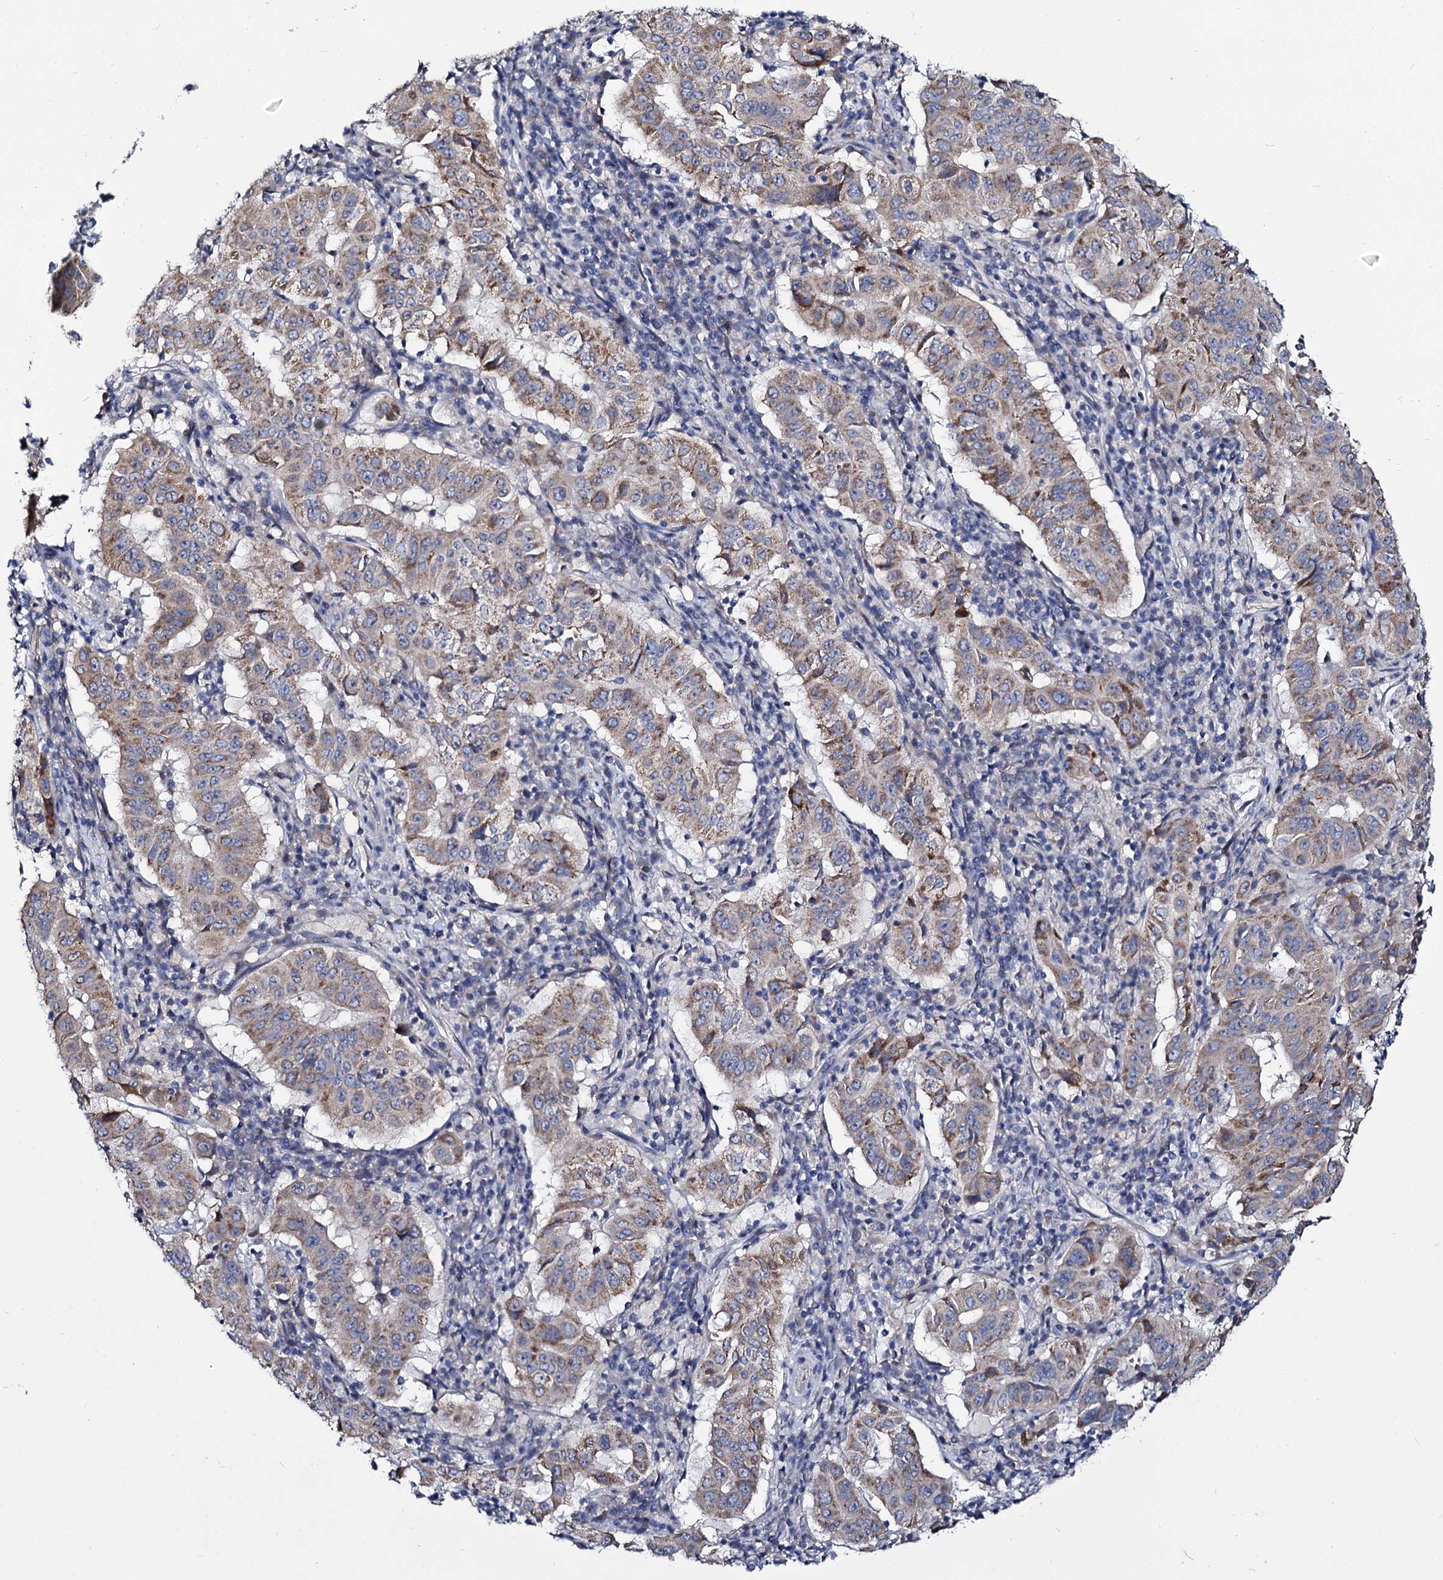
{"staining": {"intensity": "moderate", "quantity": "<25%", "location": "cytoplasmic/membranous"}, "tissue": "pancreatic cancer", "cell_type": "Tumor cells", "image_type": "cancer", "snomed": [{"axis": "morphology", "description": "Adenocarcinoma, NOS"}, {"axis": "topography", "description": "Pancreas"}], "caption": "Brown immunohistochemical staining in pancreatic adenocarcinoma demonstrates moderate cytoplasmic/membranous expression in about <25% of tumor cells. The staining is performed using DAB brown chromogen to label protein expression. The nuclei are counter-stained blue using hematoxylin.", "gene": "PANX2", "patient": {"sex": "male", "age": 63}}